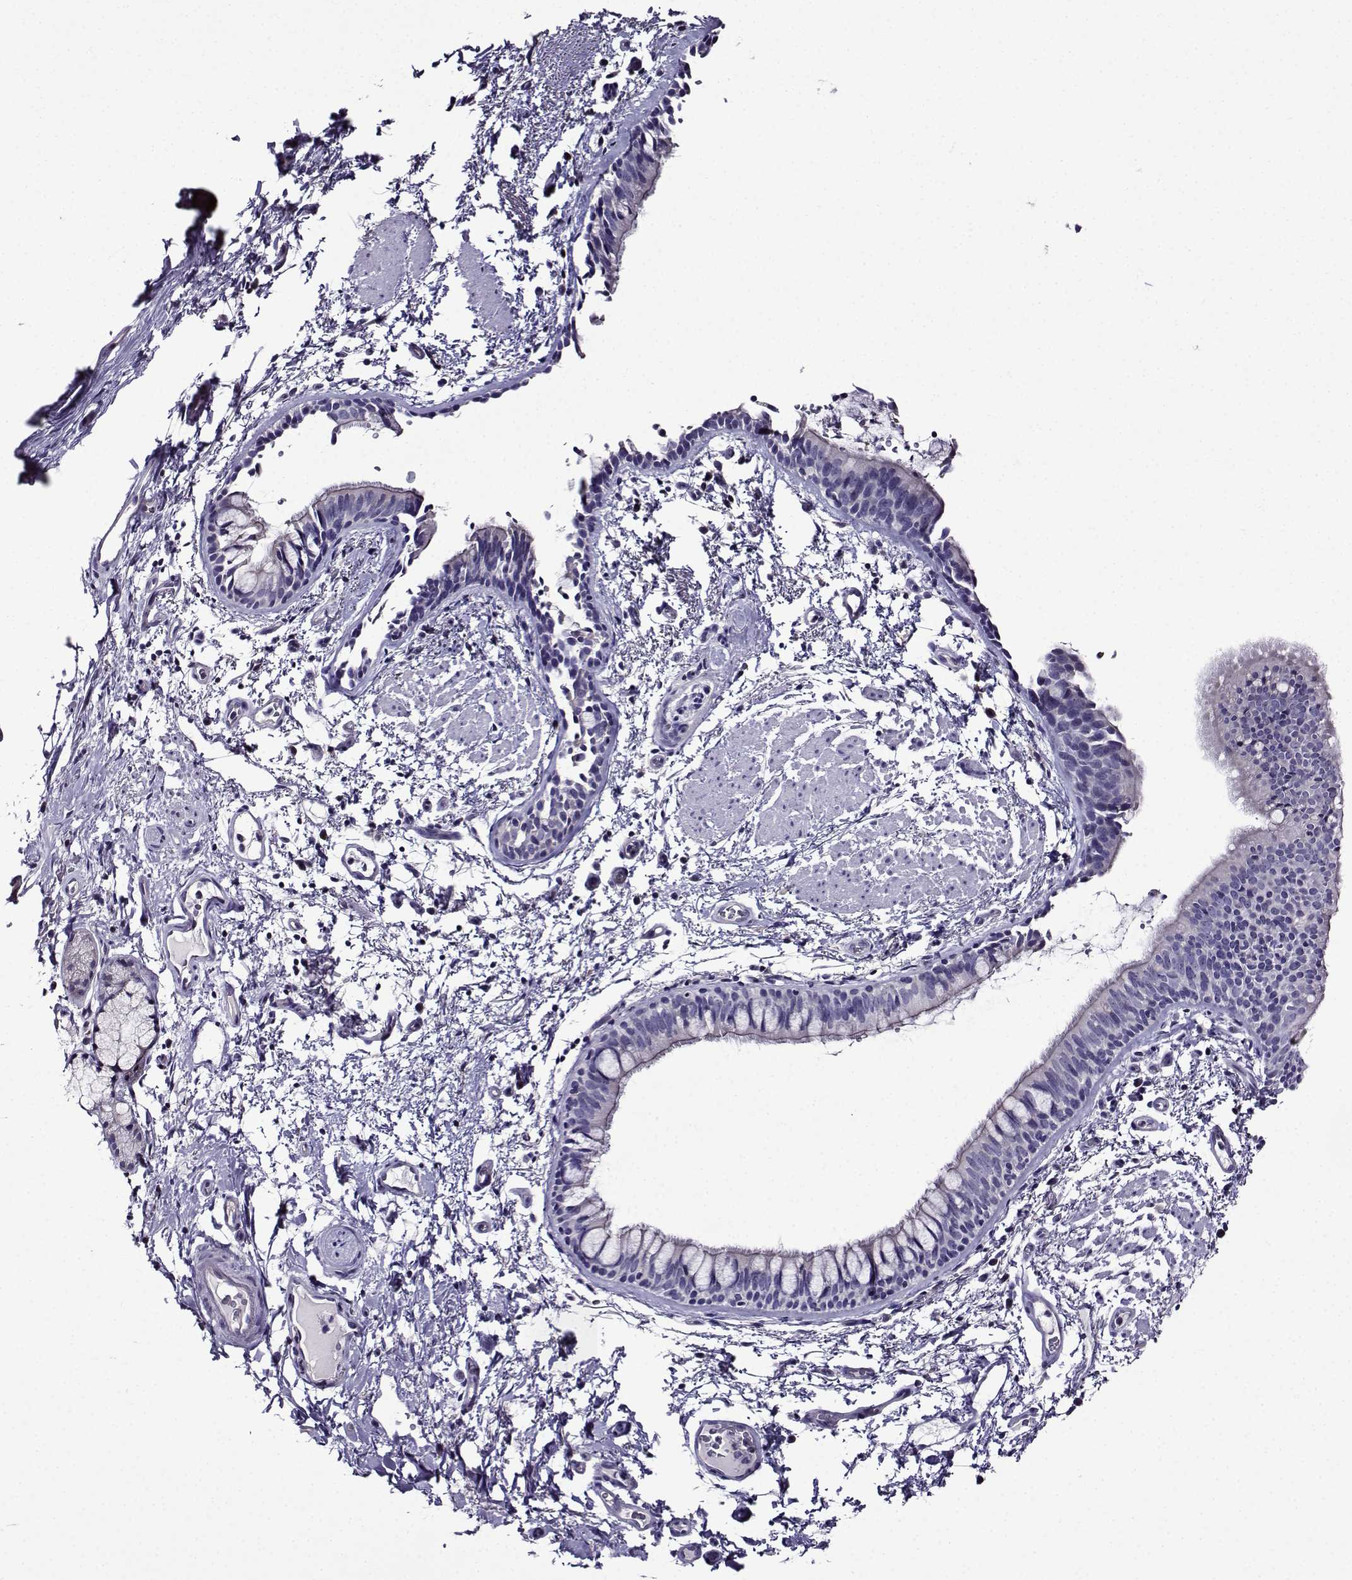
{"staining": {"intensity": "negative", "quantity": "none", "location": "none"}, "tissue": "bronchus", "cell_type": "Respiratory epithelial cells", "image_type": "normal", "snomed": [{"axis": "morphology", "description": "Normal tissue, NOS"}, {"axis": "topography", "description": "Bronchus"}], "caption": "Bronchus stained for a protein using immunohistochemistry shows no expression respiratory epithelial cells.", "gene": "TMEM266", "patient": {"sex": "female", "age": 64}}